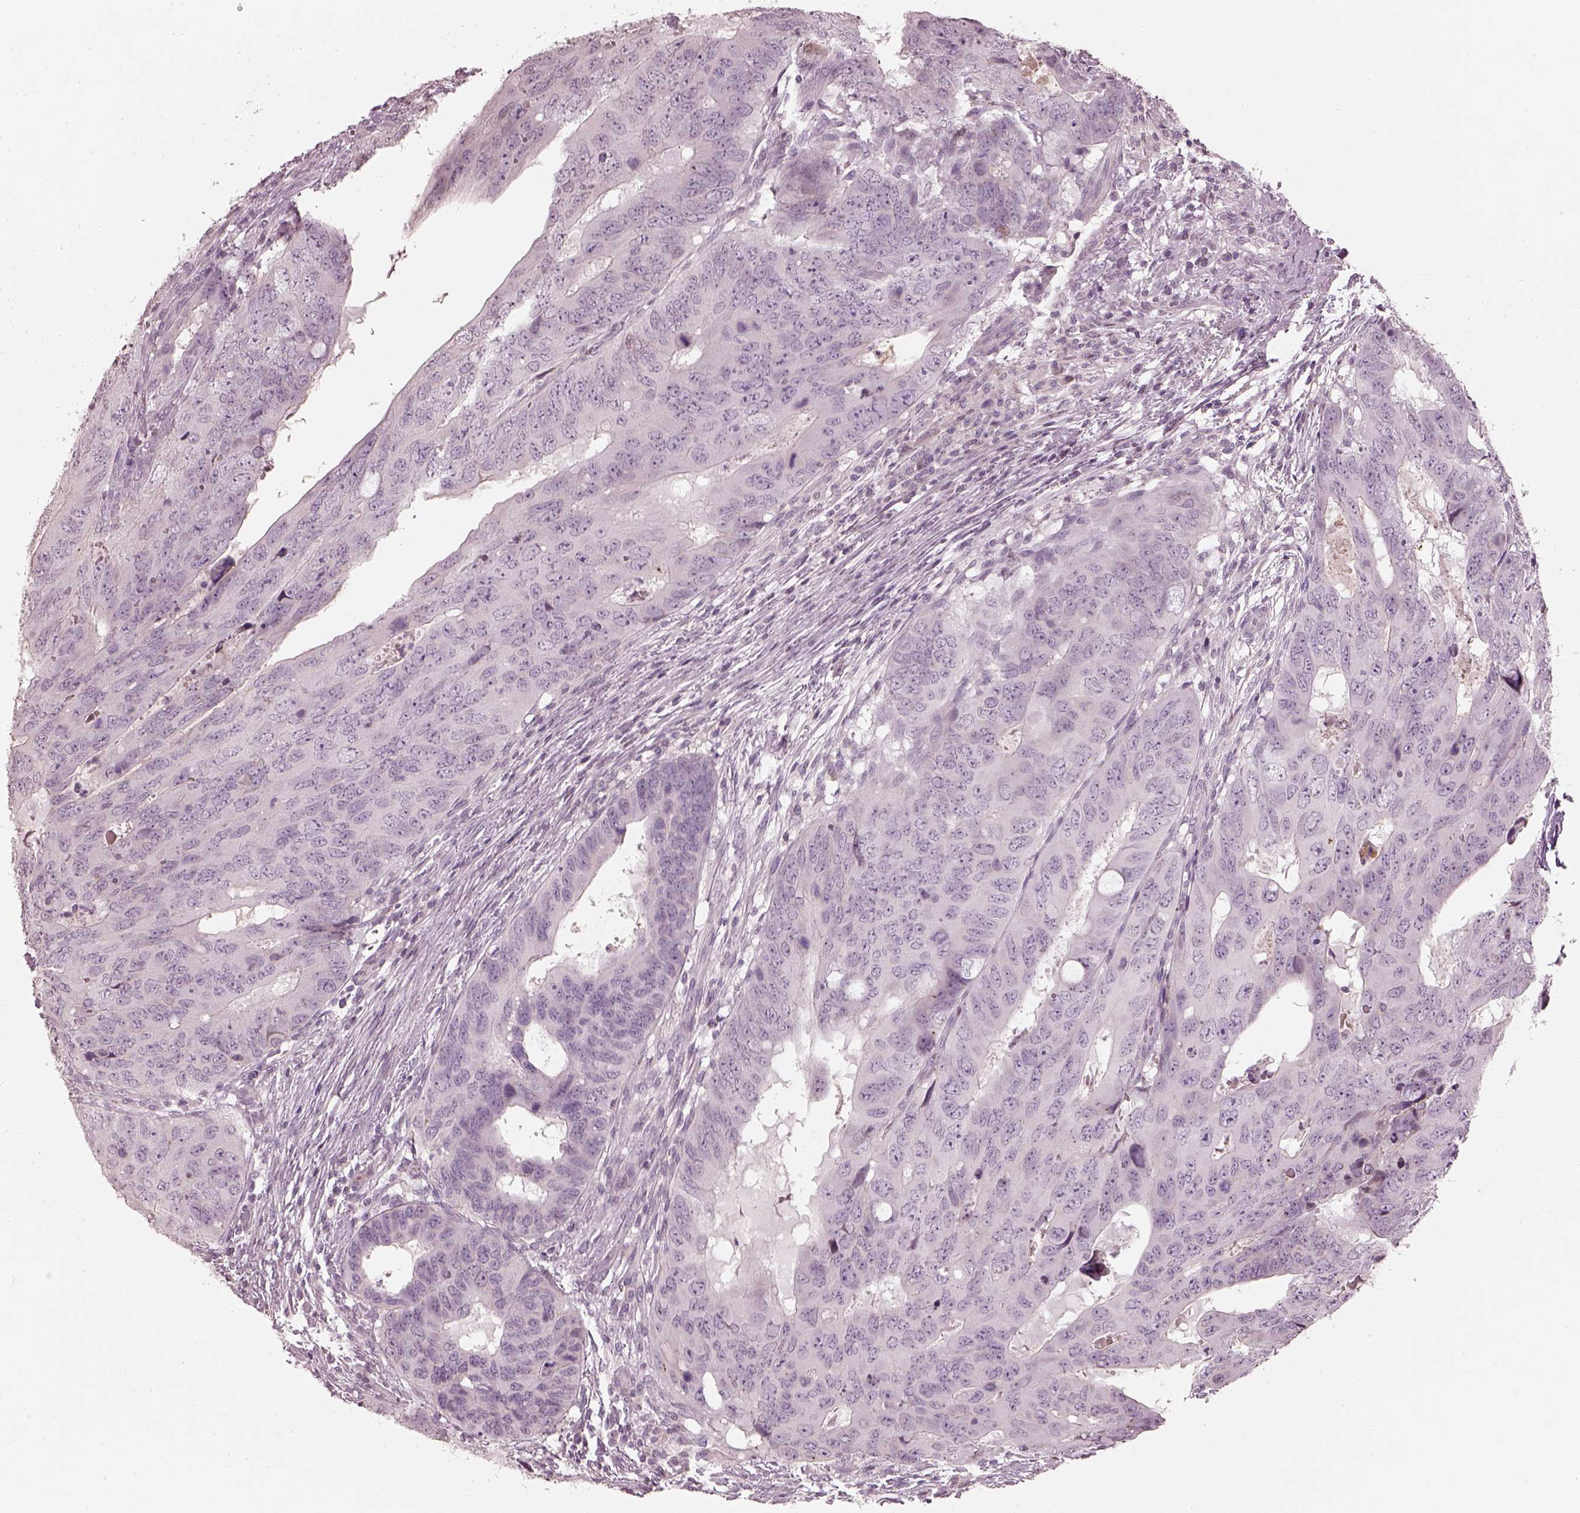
{"staining": {"intensity": "negative", "quantity": "none", "location": "none"}, "tissue": "colorectal cancer", "cell_type": "Tumor cells", "image_type": "cancer", "snomed": [{"axis": "morphology", "description": "Adenocarcinoma, NOS"}, {"axis": "topography", "description": "Colon"}], "caption": "Tumor cells show no significant protein positivity in colorectal cancer (adenocarcinoma).", "gene": "TLX3", "patient": {"sex": "male", "age": 79}}